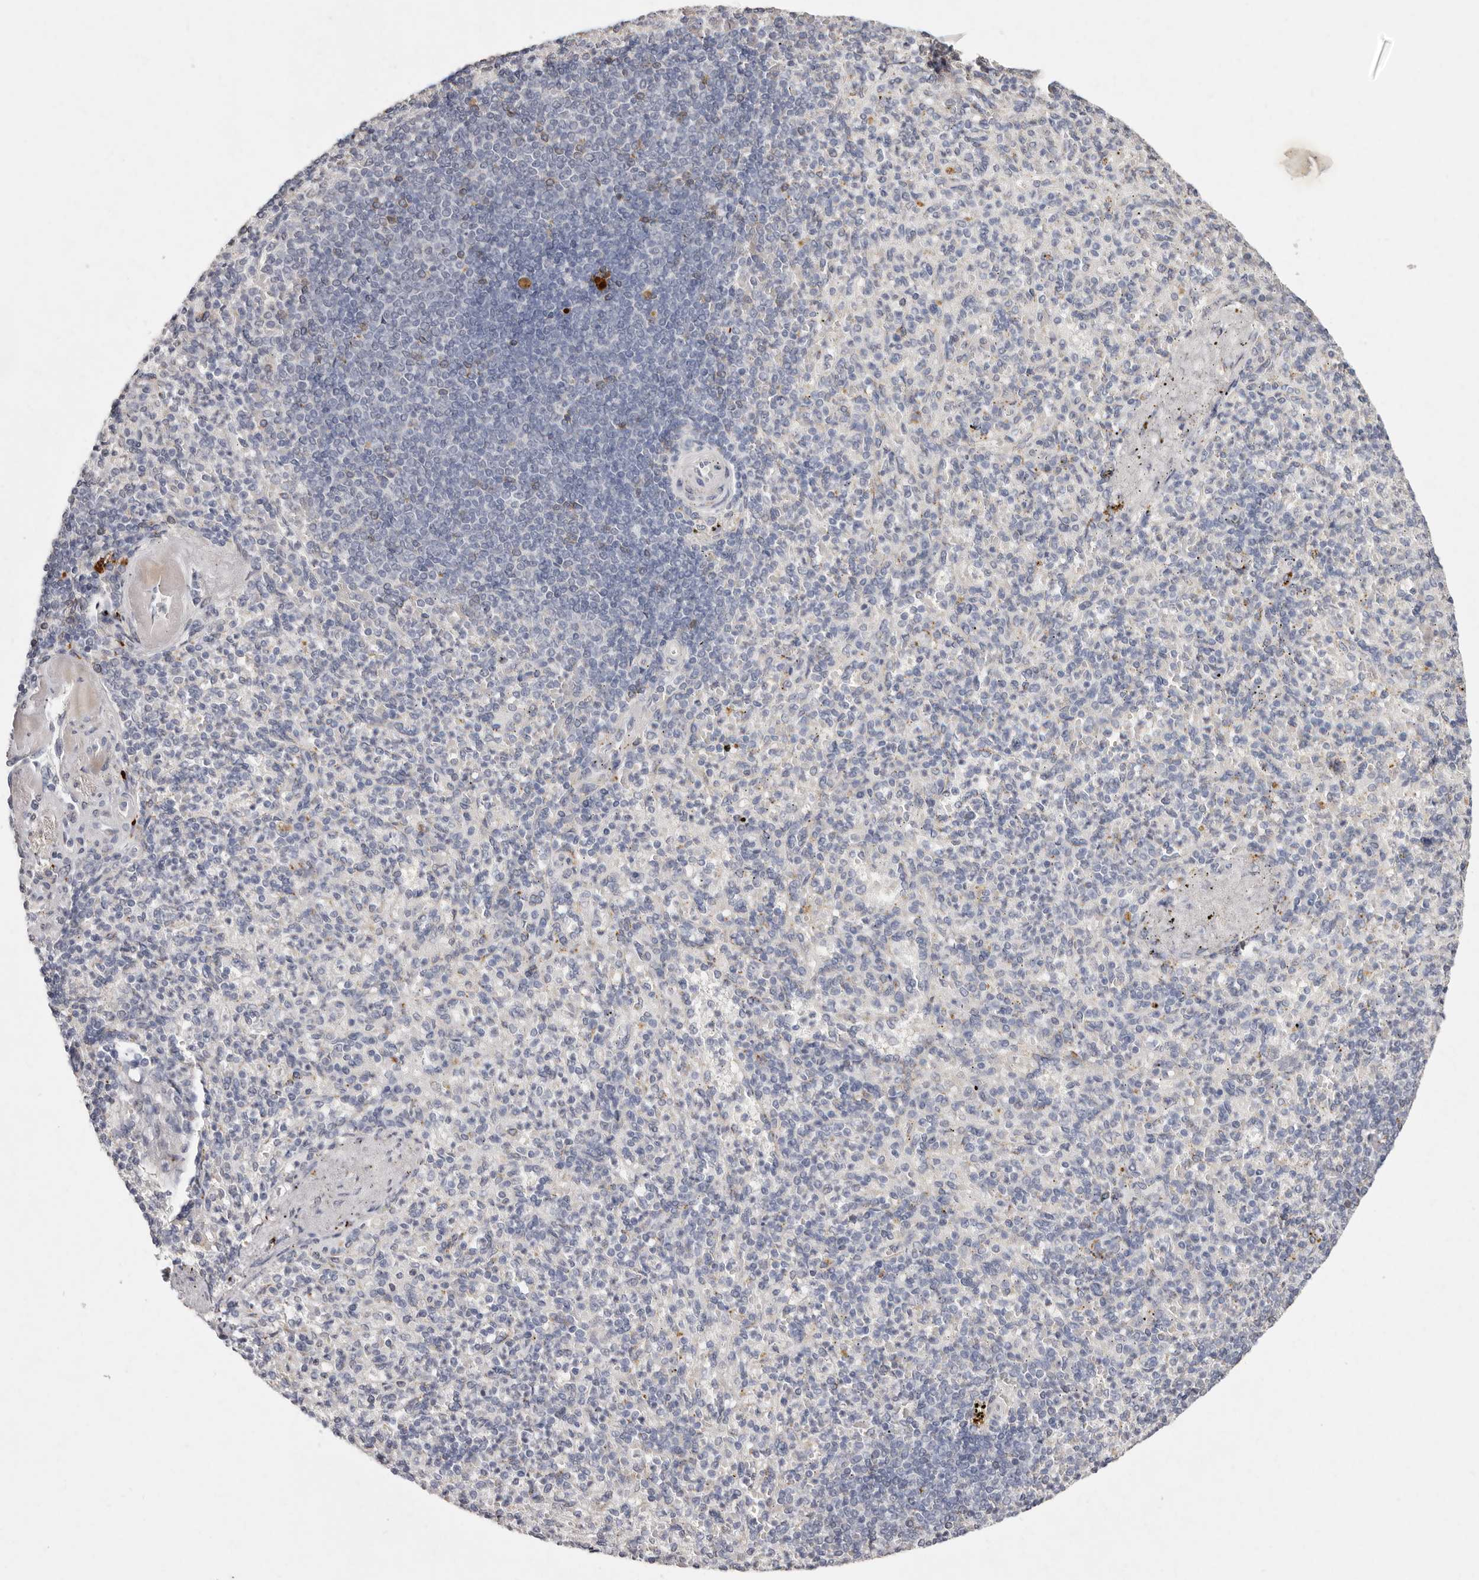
{"staining": {"intensity": "negative", "quantity": "none", "location": "none"}, "tissue": "spleen", "cell_type": "Cells in red pulp", "image_type": "normal", "snomed": [{"axis": "morphology", "description": "Normal tissue, NOS"}, {"axis": "topography", "description": "Spleen"}], "caption": "This photomicrograph is of benign spleen stained with IHC to label a protein in brown with the nuclei are counter-stained blue. There is no staining in cells in red pulp.", "gene": "FAM185A", "patient": {"sex": "female", "age": 74}}